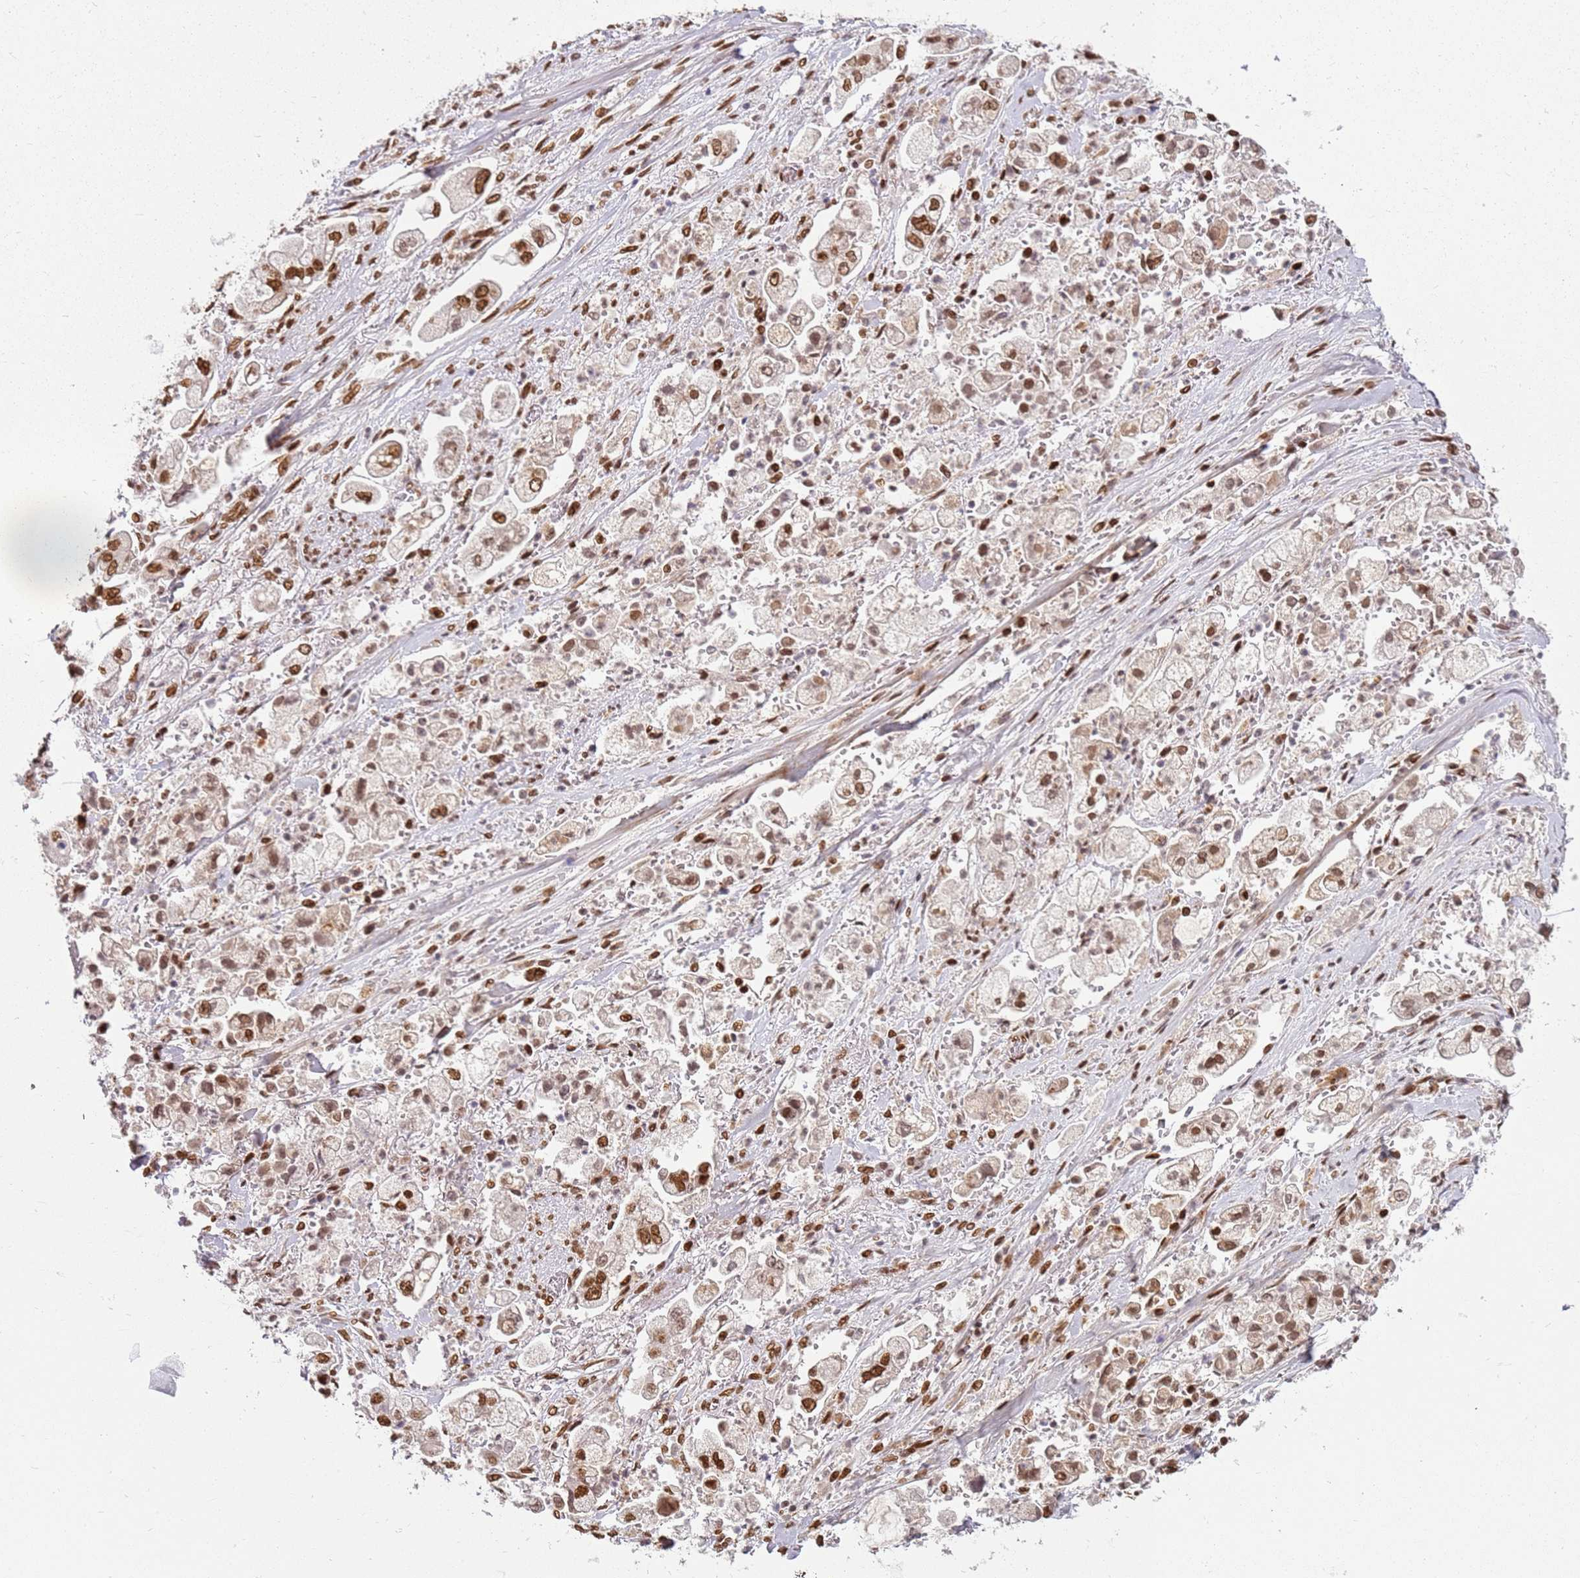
{"staining": {"intensity": "moderate", "quantity": ">75%", "location": "nuclear"}, "tissue": "stomach cancer", "cell_type": "Tumor cells", "image_type": "cancer", "snomed": [{"axis": "morphology", "description": "Adenocarcinoma, NOS"}, {"axis": "topography", "description": "Stomach"}], "caption": "Moderate nuclear positivity is identified in approximately >75% of tumor cells in stomach cancer (adenocarcinoma).", "gene": "TENT4A", "patient": {"sex": "male", "age": 62}}